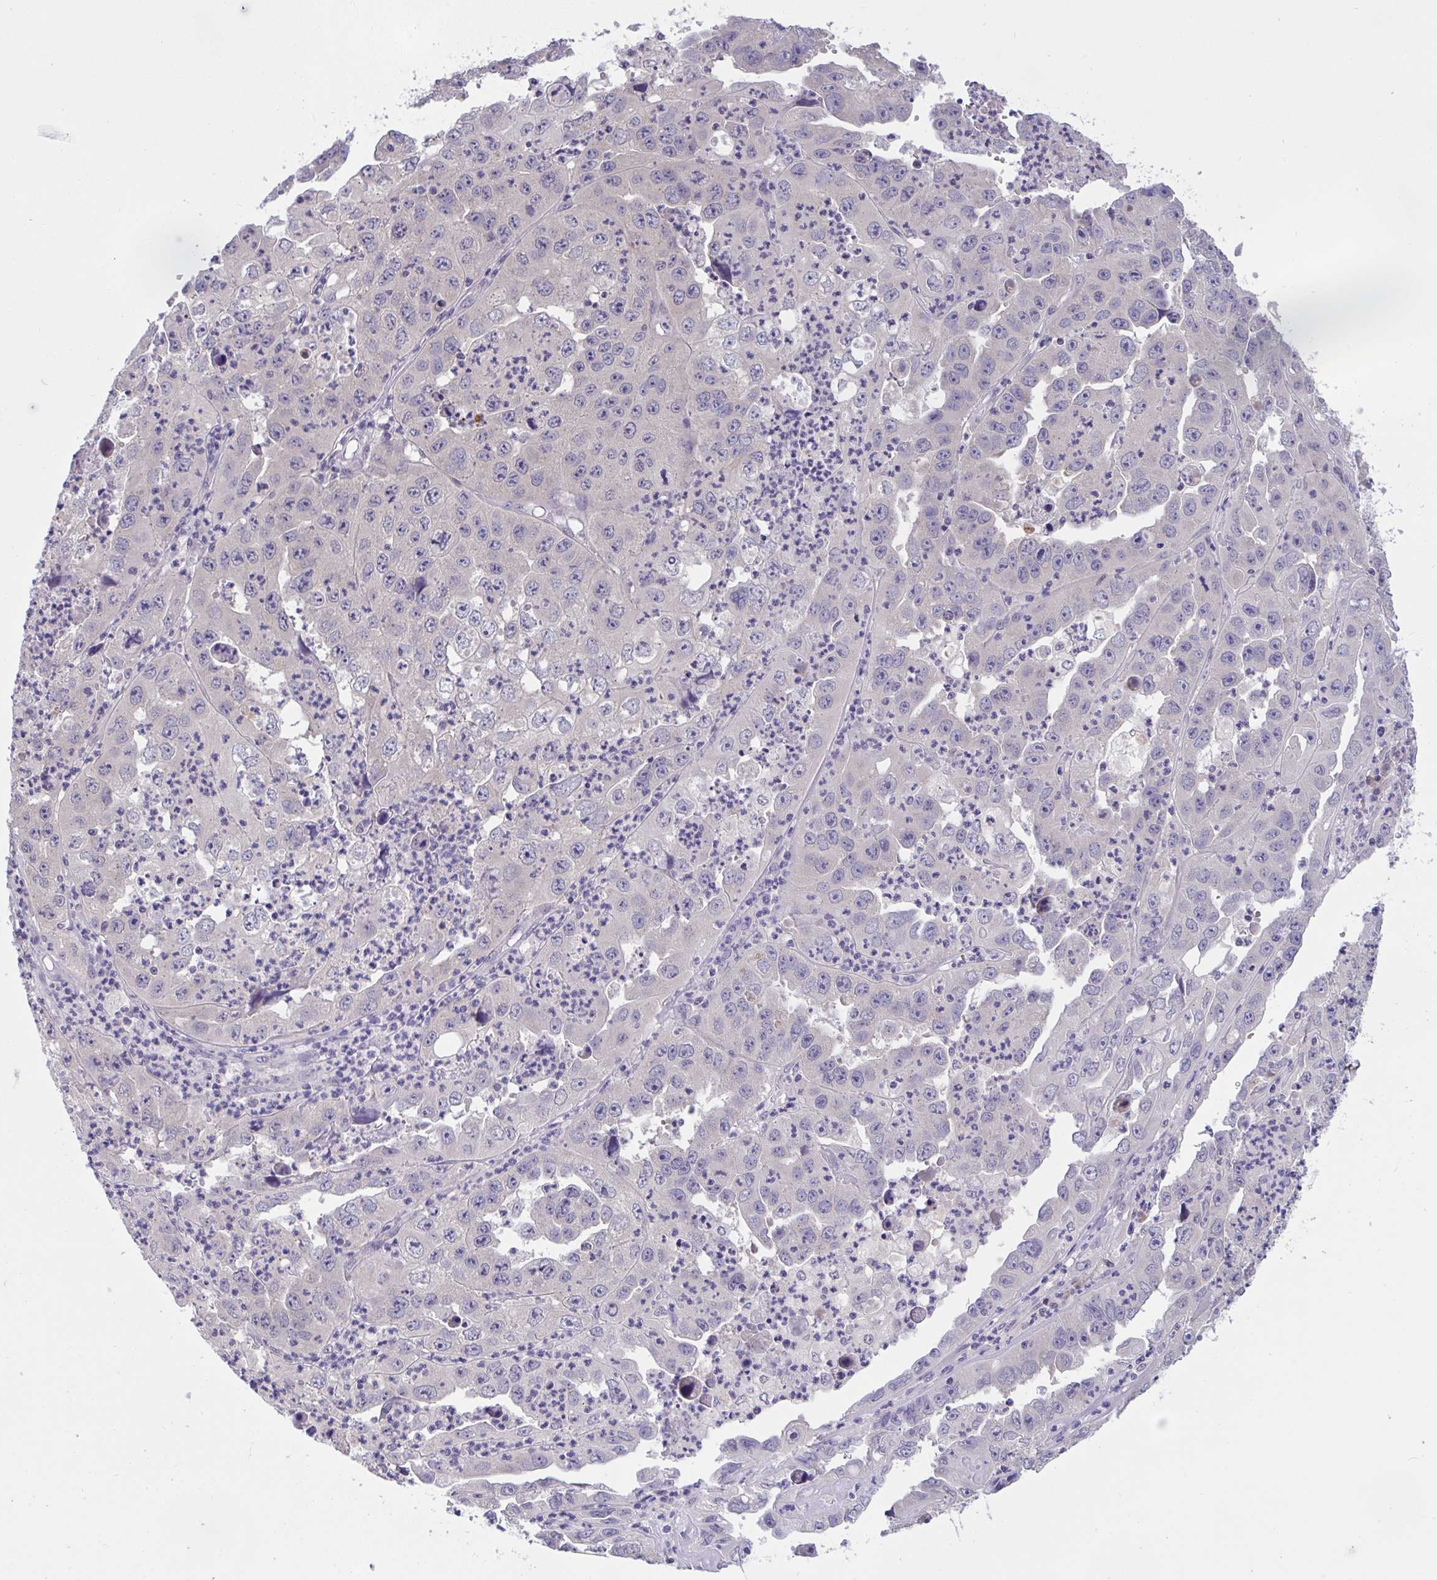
{"staining": {"intensity": "negative", "quantity": "none", "location": "none"}, "tissue": "endometrial cancer", "cell_type": "Tumor cells", "image_type": "cancer", "snomed": [{"axis": "morphology", "description": "Adenocarcinoma, NOS"}, {"axis": "topography", "description": "Uterus"}], "caption": "This micrograph is of endometrial cancer stained with immunohistochemistry to label a protein in brown with the nuclei are counter-stained blue. There is no staining in tumor cells.", "gene": "TMEM41A", "patient": {"sex": "female", "age": 62}}